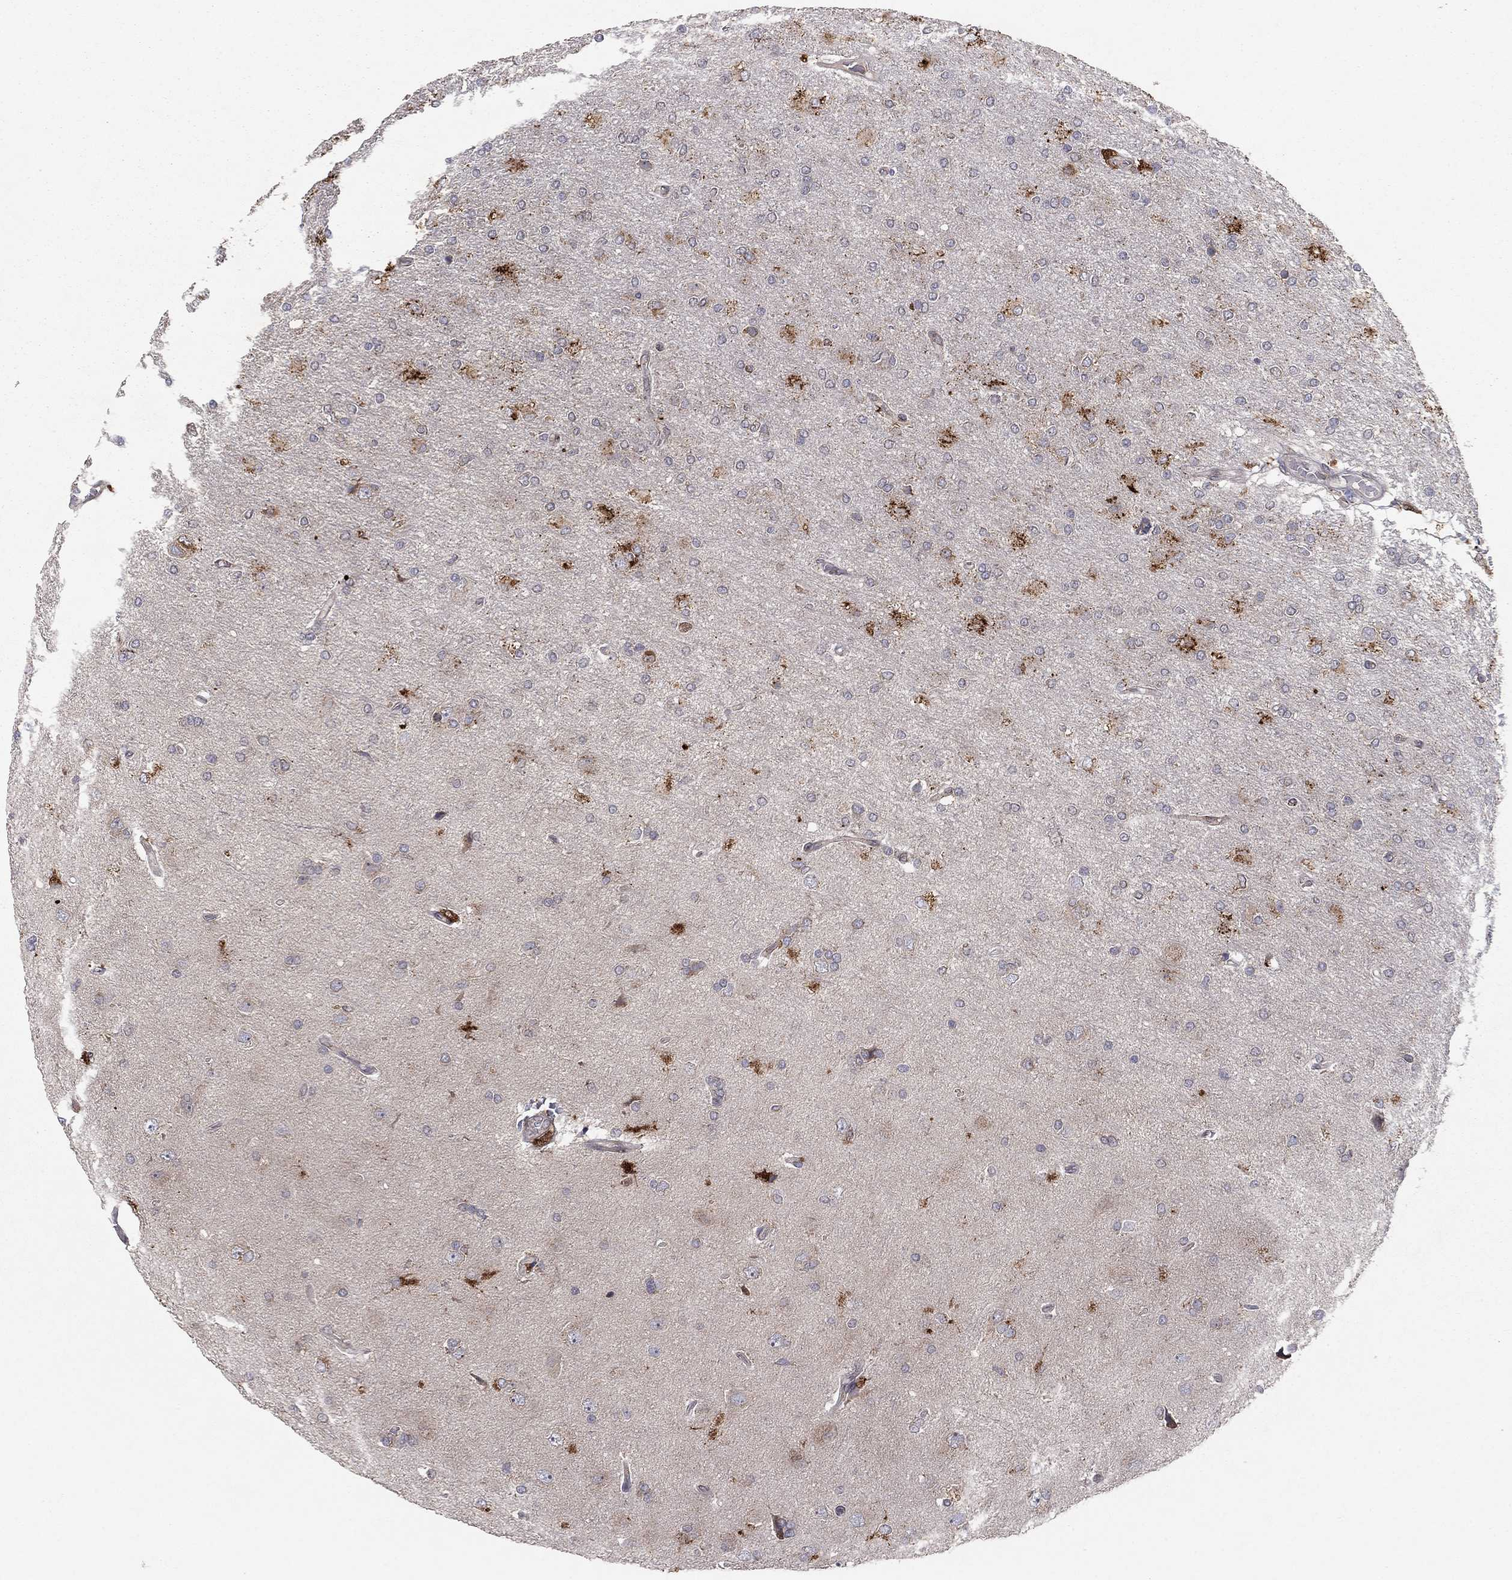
{"staining": {"intensity": "negative", "quantity": "none", "location": "none"}, "tissue": "glioma", "cell_type": "Tumor cells", "image_type": "cancer", "snomed": [{"axis": "morphology", "description": "Glioma, malignant, High grade"}, {"axis": "topography", "description": "Cerebral cortex"}], "caption": "DAB (3,3'-diaminobenzidine) immunohistochemical staining of human malignant high-grade glioma shows no significant positivity in tumor cells.", "gene": "YIF1A", "patient": {"sex": "male", "age": 70}}